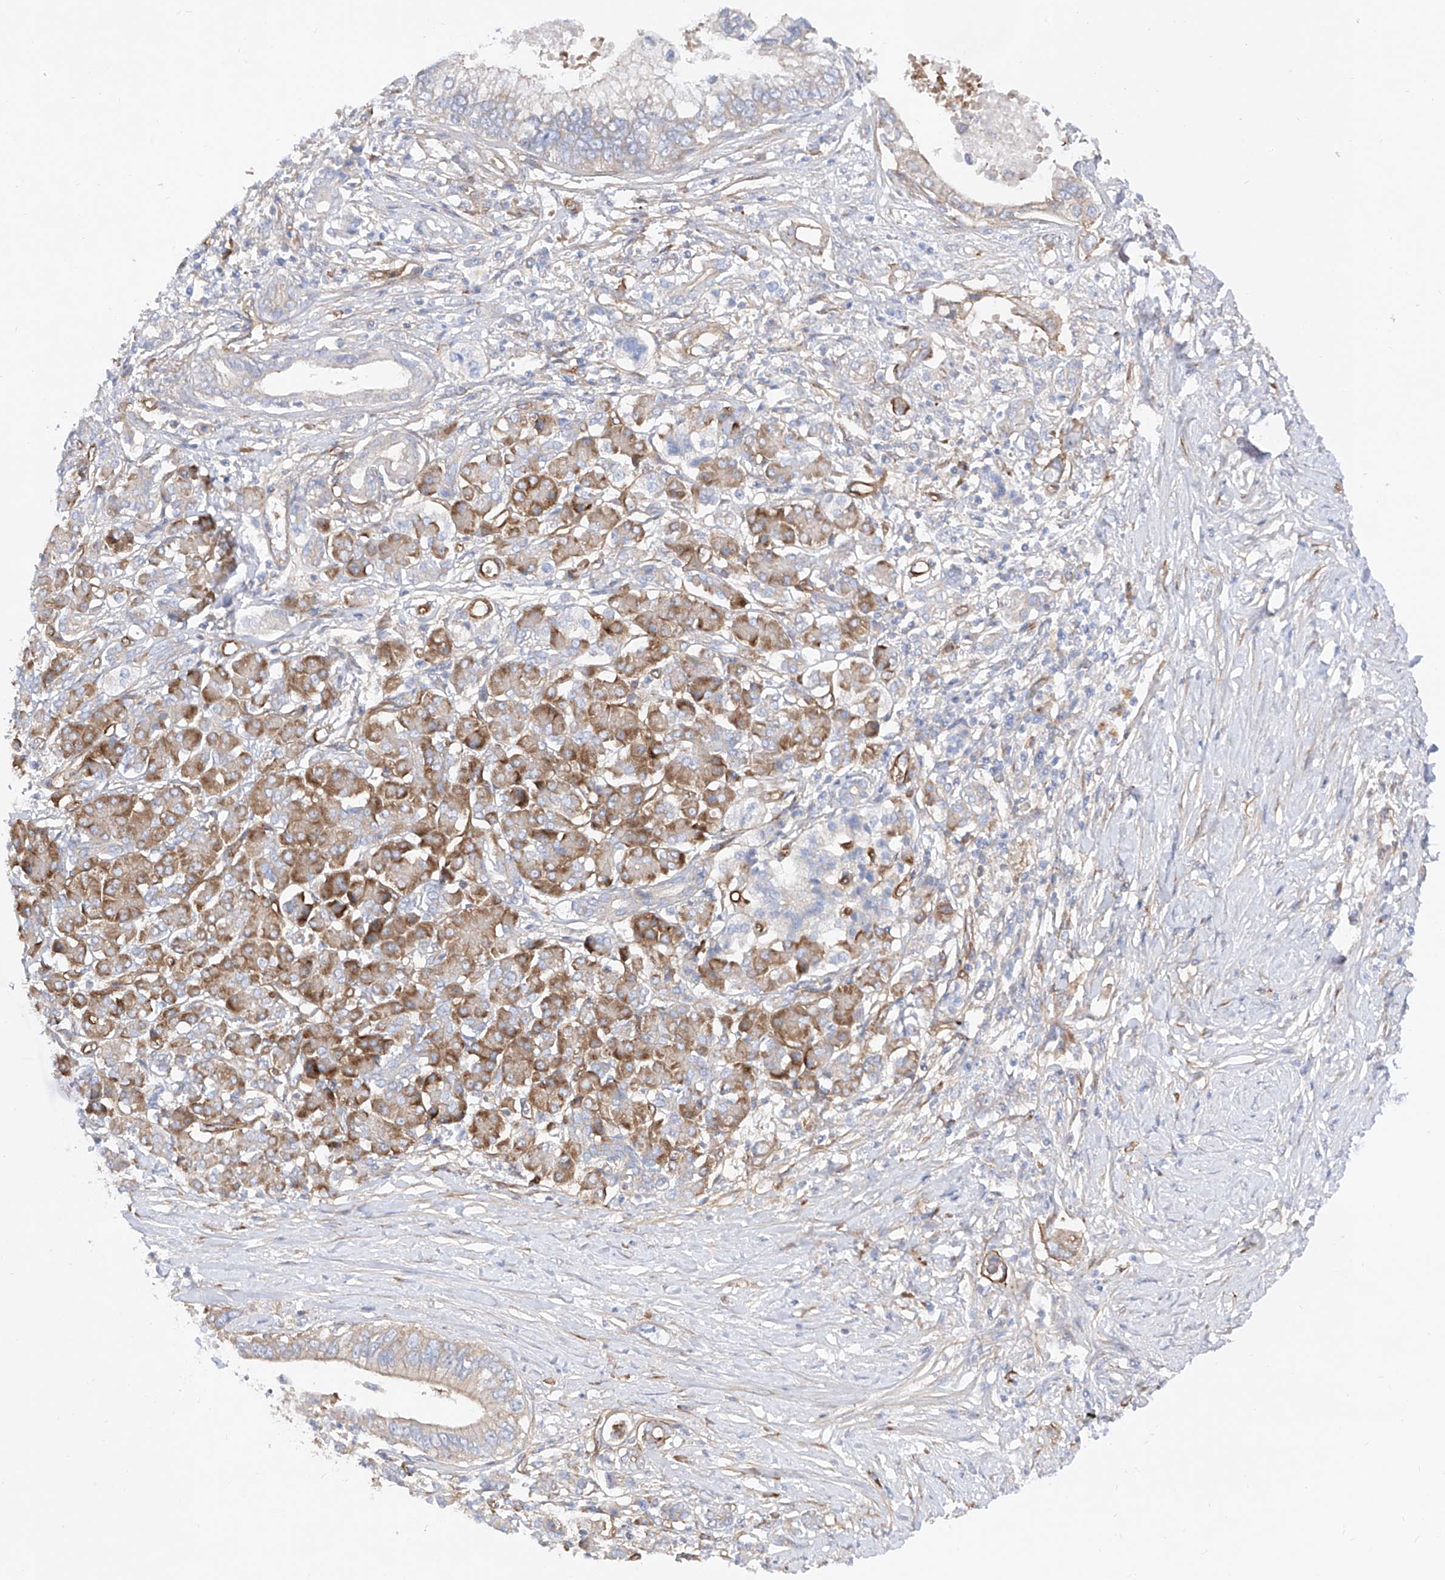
{"staining": {"intensity": "moderate", "quantity": "<25%", "location": "cytoplasmic/membranous"}, "tissue": "pancreatic cancer", "cell_type": "Tumor cells", "image_type": "cancer", "snomed": [{"axis": "morphology", "description": "Normal tissue, NOS"}, {"axis": "morphology", "description": "Adenocarcinoma, NOS"}, {"axis": "topography", "description": "Pancreas"}, {"axis": "topography", "description": "Peripheral nerve tissue"}], "caption": "Protein positivity by immunohistochemistry displays moderate cytoplasmic/membranous positivity in approximately <25% of tumor cells in pancreatic cancer (adenocarcinoma). The protein of interest is shown in brown color, while the nuclei are stained blue.", "gene": "LCA5", "patient": {"sex": "male", "age": 59}}